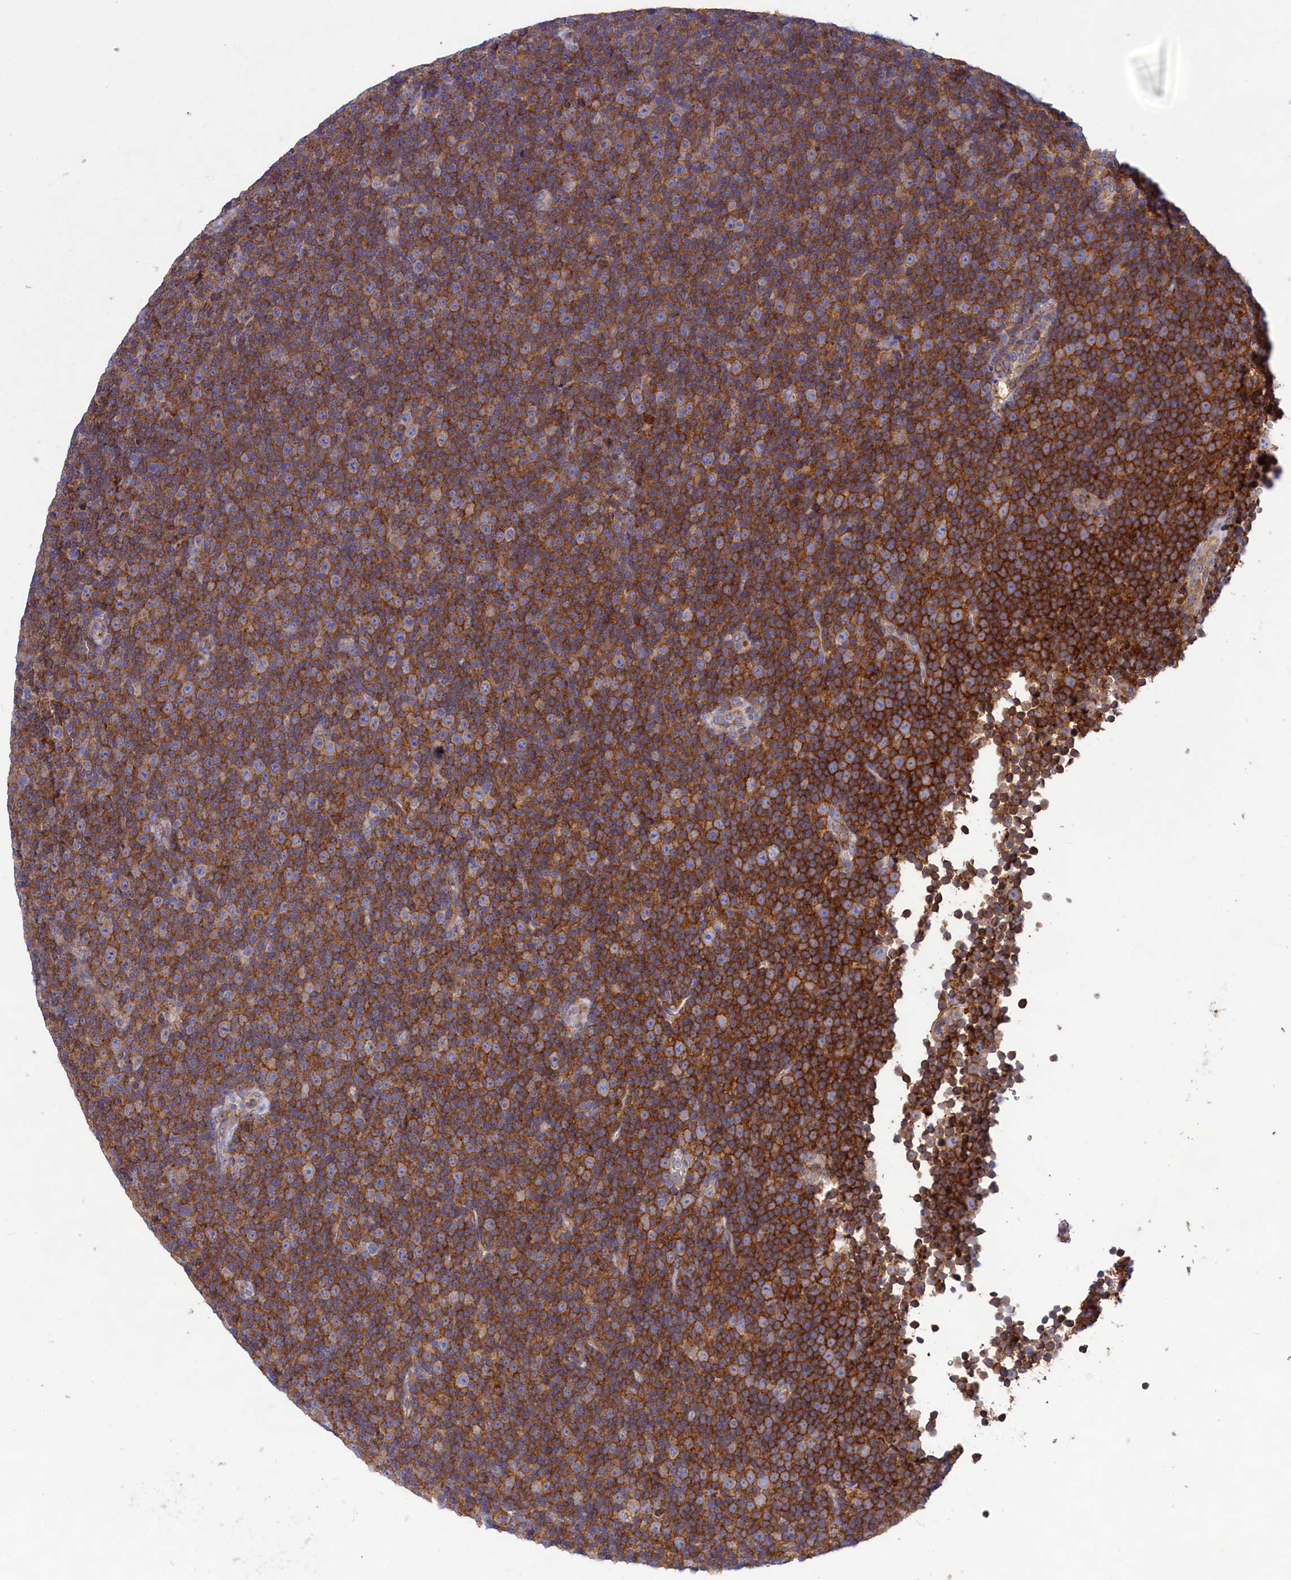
{"staining": {"intensity": "moderate", "quantity": ">75%", "location": "cytoplasmic/membranous"}, "tissue": "lymphoma", "cell_type": "Tumor cells", "image_type": "cancer", "snomed": [{"axis": "morphology", "description": "Malignant lymphoma, non-Hodgkin's type, Low grade"}, {"axis": "topography", "description": "Lymph node"}], "caption": "There is medium levels of moderate cytoplasmic/membranous staining in tumor cells of lymphoma, as demonstrated by immunohistochemical staining (brown color).", "gene": "SCAMP4", "patient": {"sex": "female", "age": 67}}